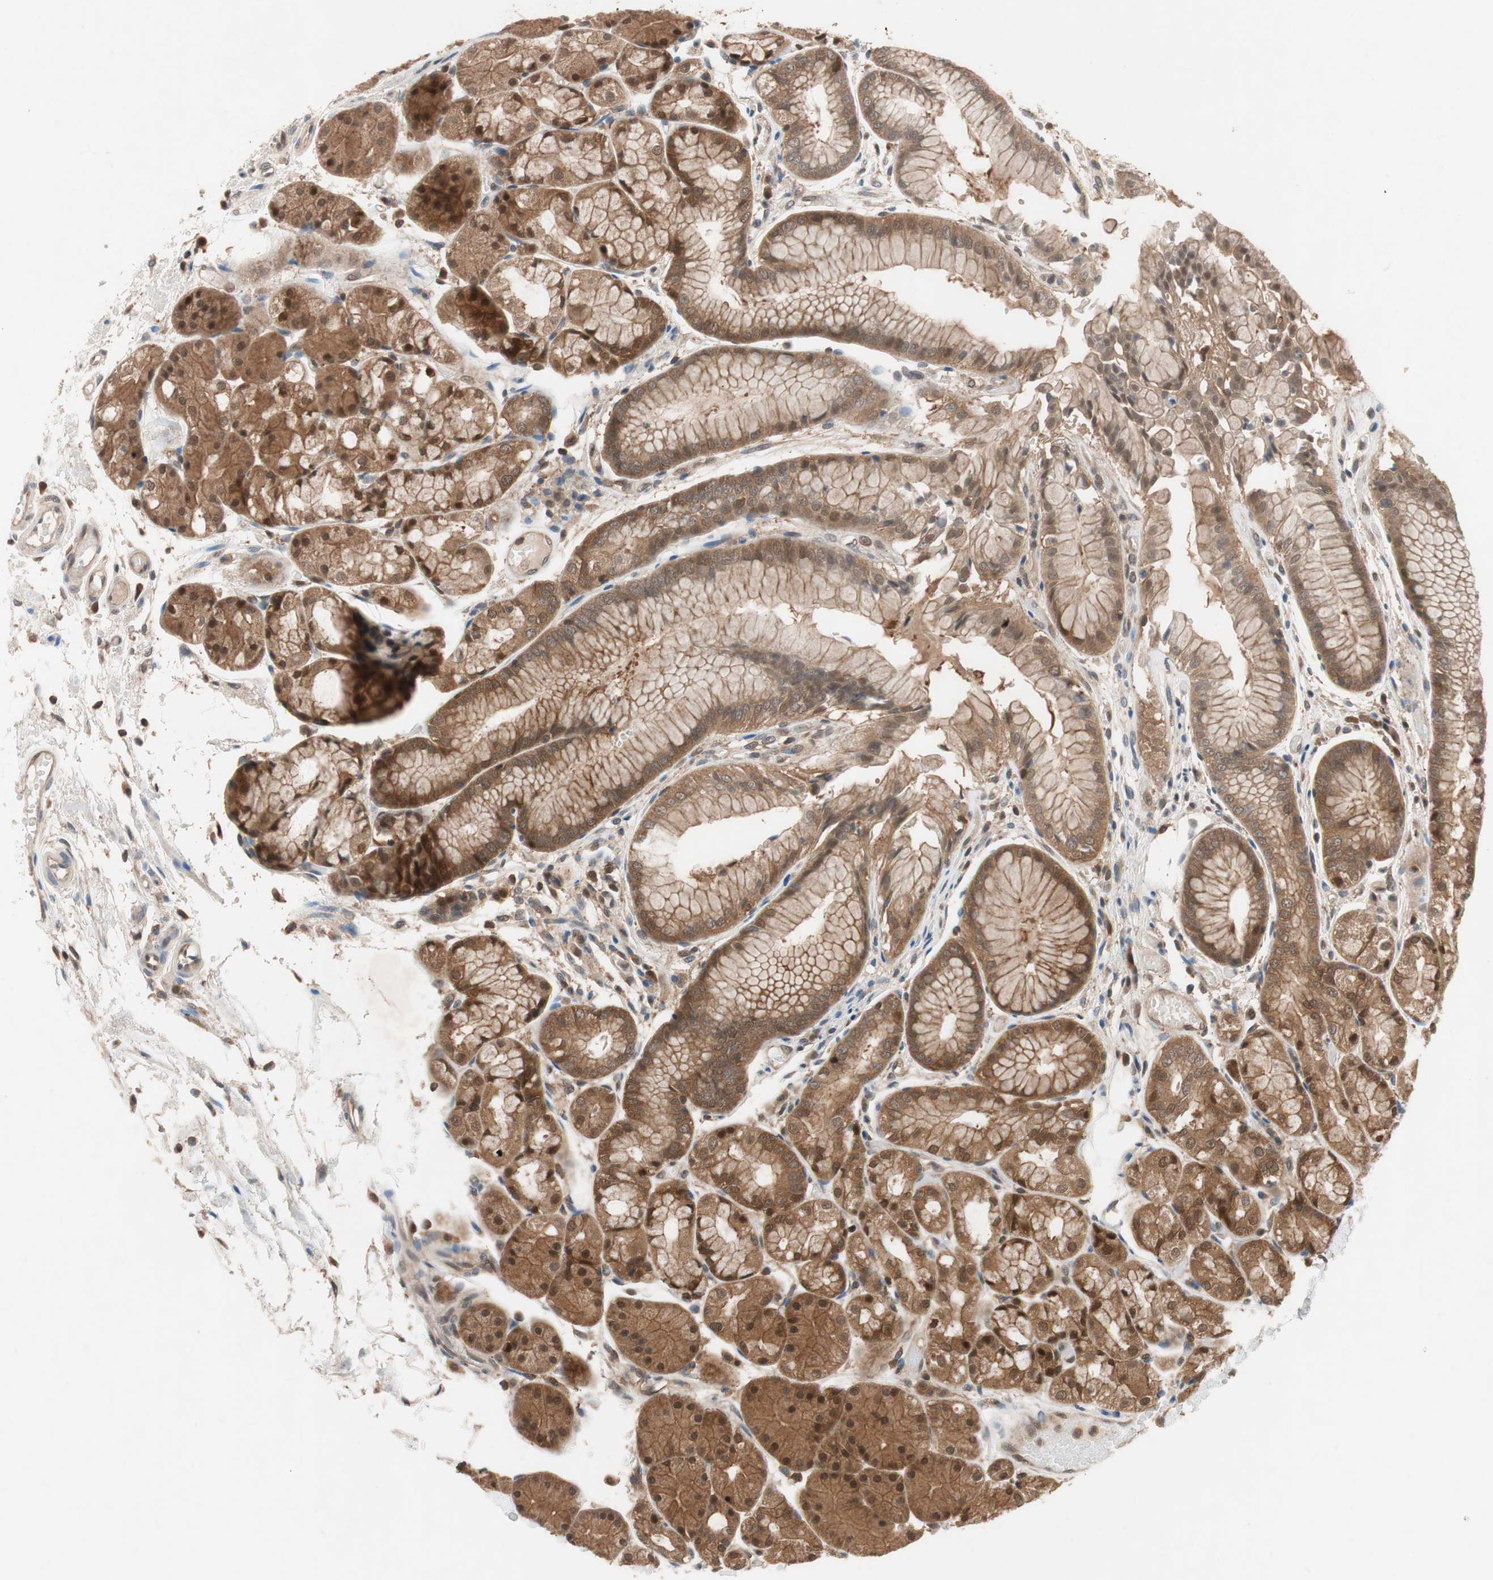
{"staining": {"intensity": "strong", "quantity": ">75%", "location": "cytoplasmic/membranous"}, "tissue": "stomach", "cell_type": "Glandular cells", "image_type": "normal", "snomed": [{"axis": "morphology", "description": "Normal tissue, NOS"}, {"axis": "topography", "description": "Stomach, upper"}], "caption": "About >75% of glandular cells in unremarkable stomach demonstrate strong cytoplasmic/membranous protein expression as visualized by brown immunohistochemical staining.", "gene": "GALT", "patient": {"sex": "male", "age": 72}}